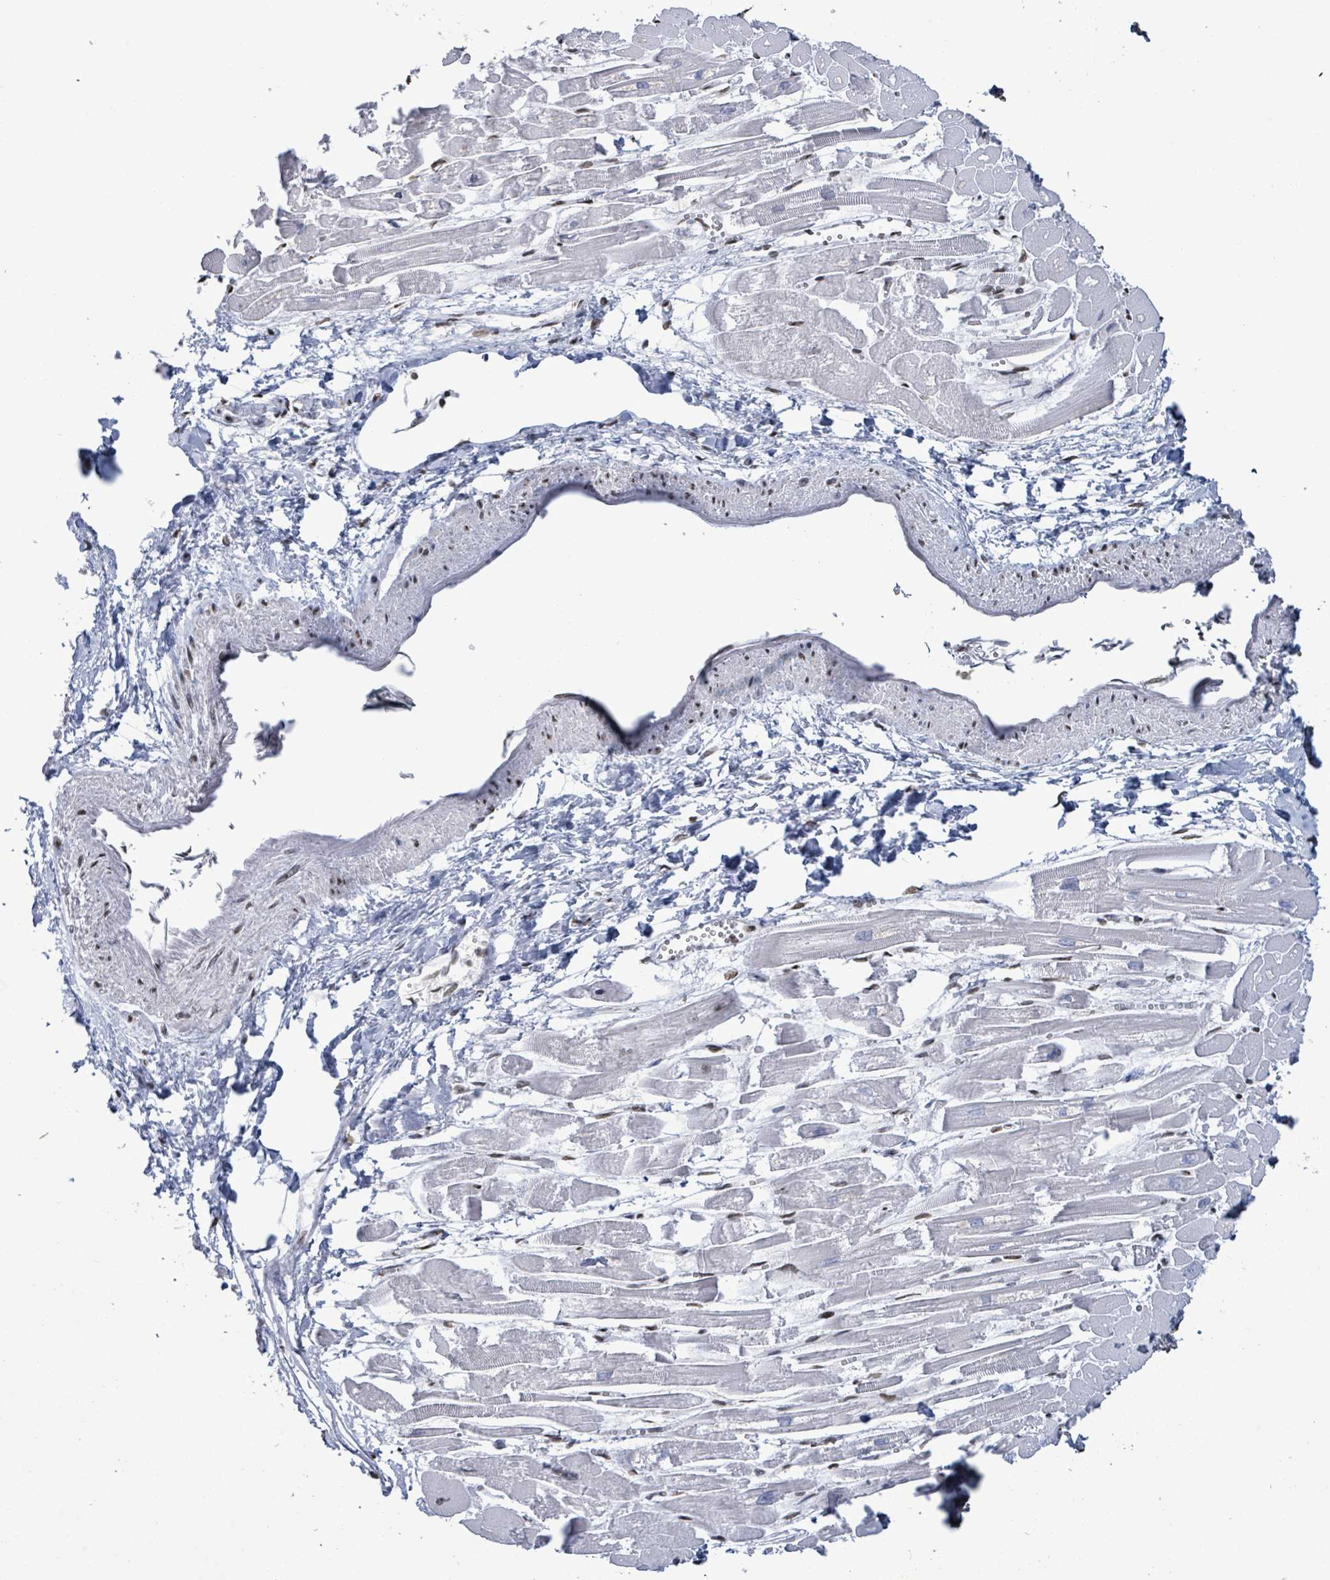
{"staining": {"intensity": "weak", "quantity": "25%-75%", "location": "nuclear"}, "tissue": "heart muscle", "cell_type": "Cardiomyocytes", "image_type": "normal", "snomed": [{"axis": "morphology", "description": "Normal tissue, NOS"}, {"axis": "topography", "description": "Heart"}], "caption": "An immunohistochemistry photomicrograph of normal tissue is shown. Protein staining in brown labels weak nuclear positivity in heart muscle within cardiomyocytes. (Stains: DAB in brown, nuclei in blue, Microscopy: brightfield microscopy at high magnification).", "gene": "SAMD14", "patient": {"sex": "male", "age": 54}}